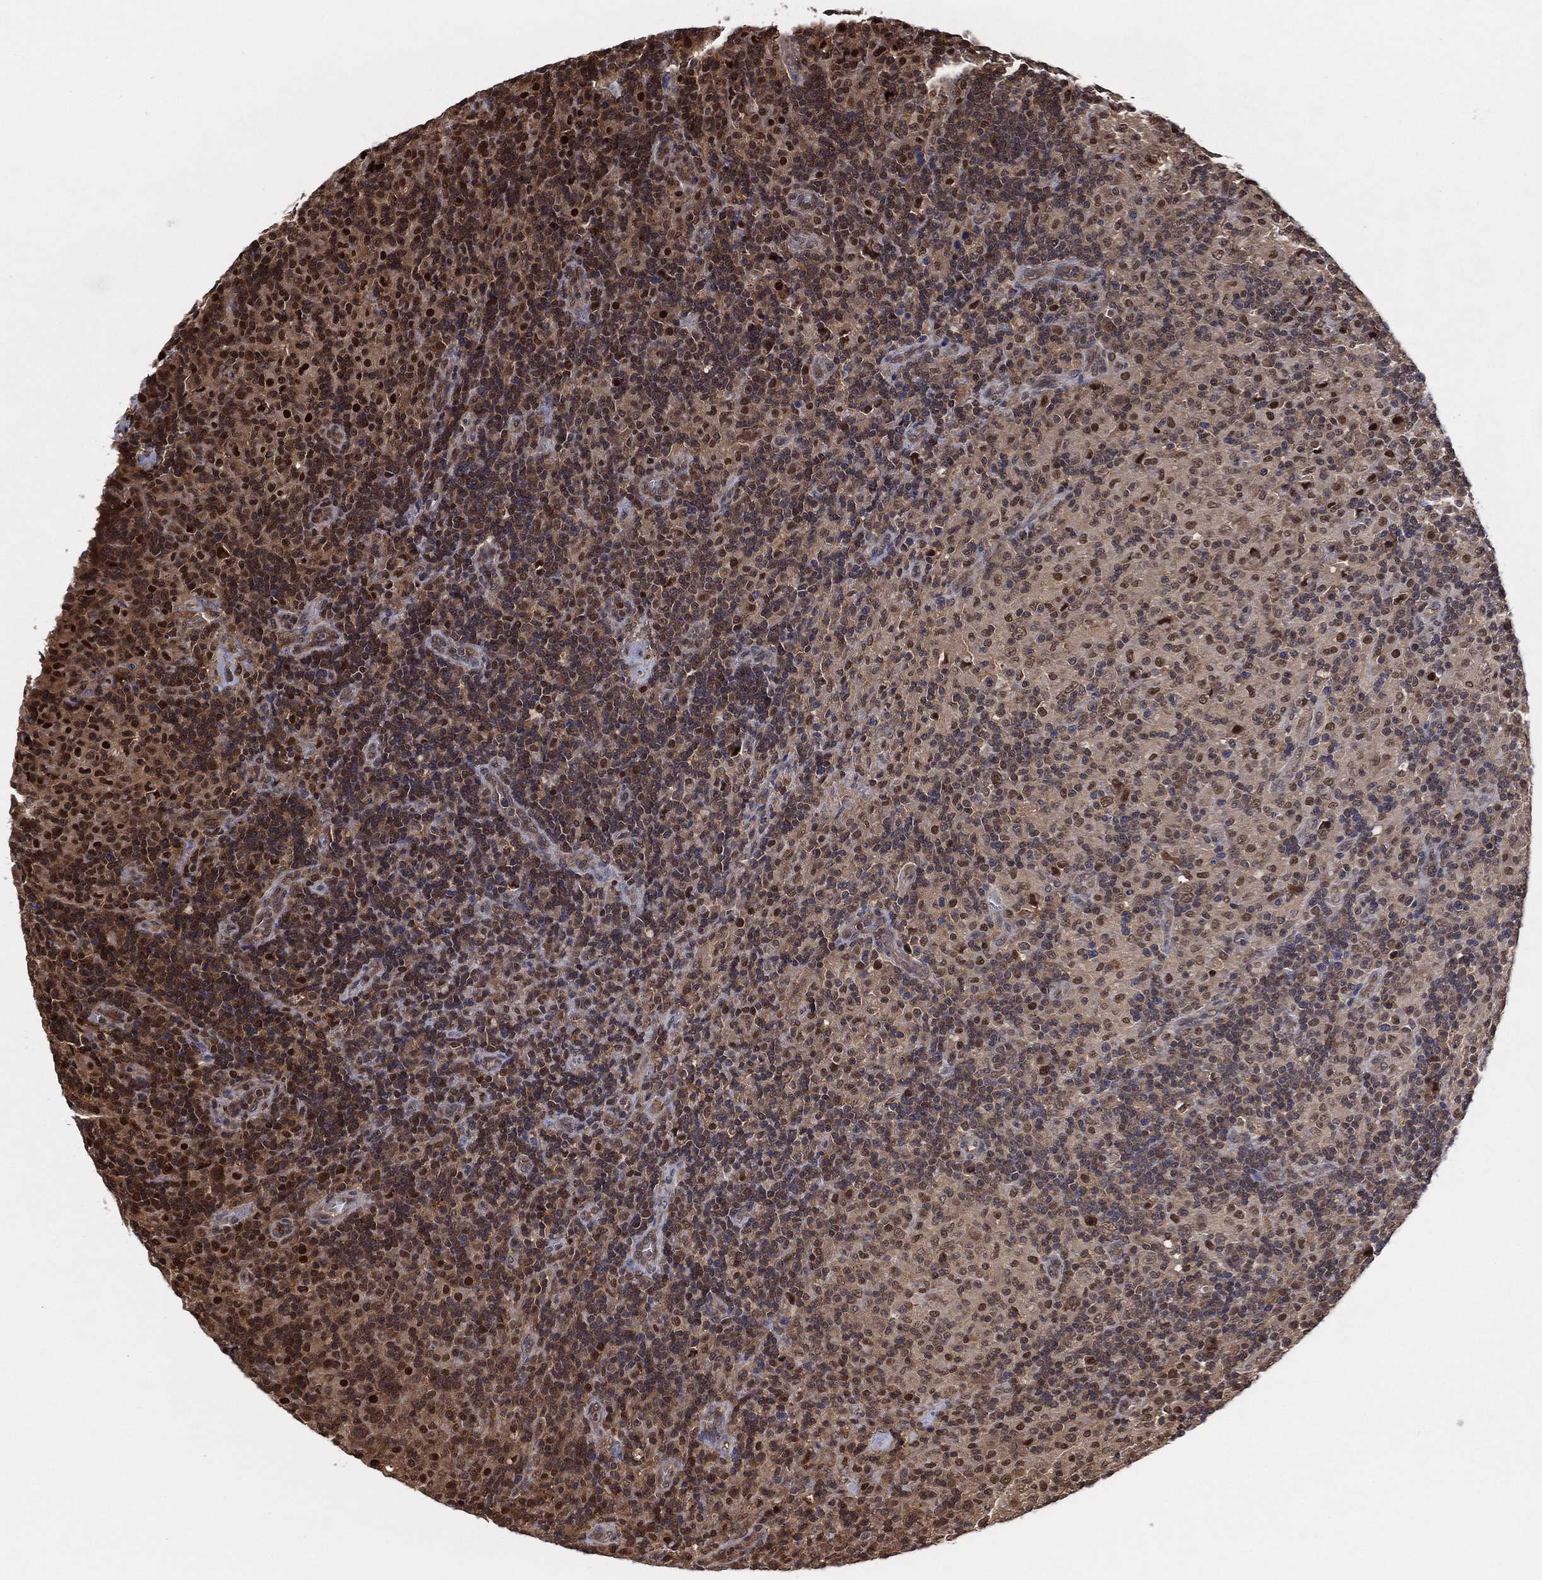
{"staining": {"intensity": "strong", "quantity": "25%-75%", "location": "nuclear"}, "tissue": "lymphoma", "cell_type": "Tumor cells", "image_type": "cancer", "snomed": [{"axis": "morphology", "description": "Hodgkin's disease, NOS"}, {"axis": "topography", "description": "Lymph node"}], "caption": "Human lymphoma stained with a protein marker demonstrates strong staining in tumor cells.", "gene": "ICOSLG", "patient": {"sex": "male", "age": 70}}